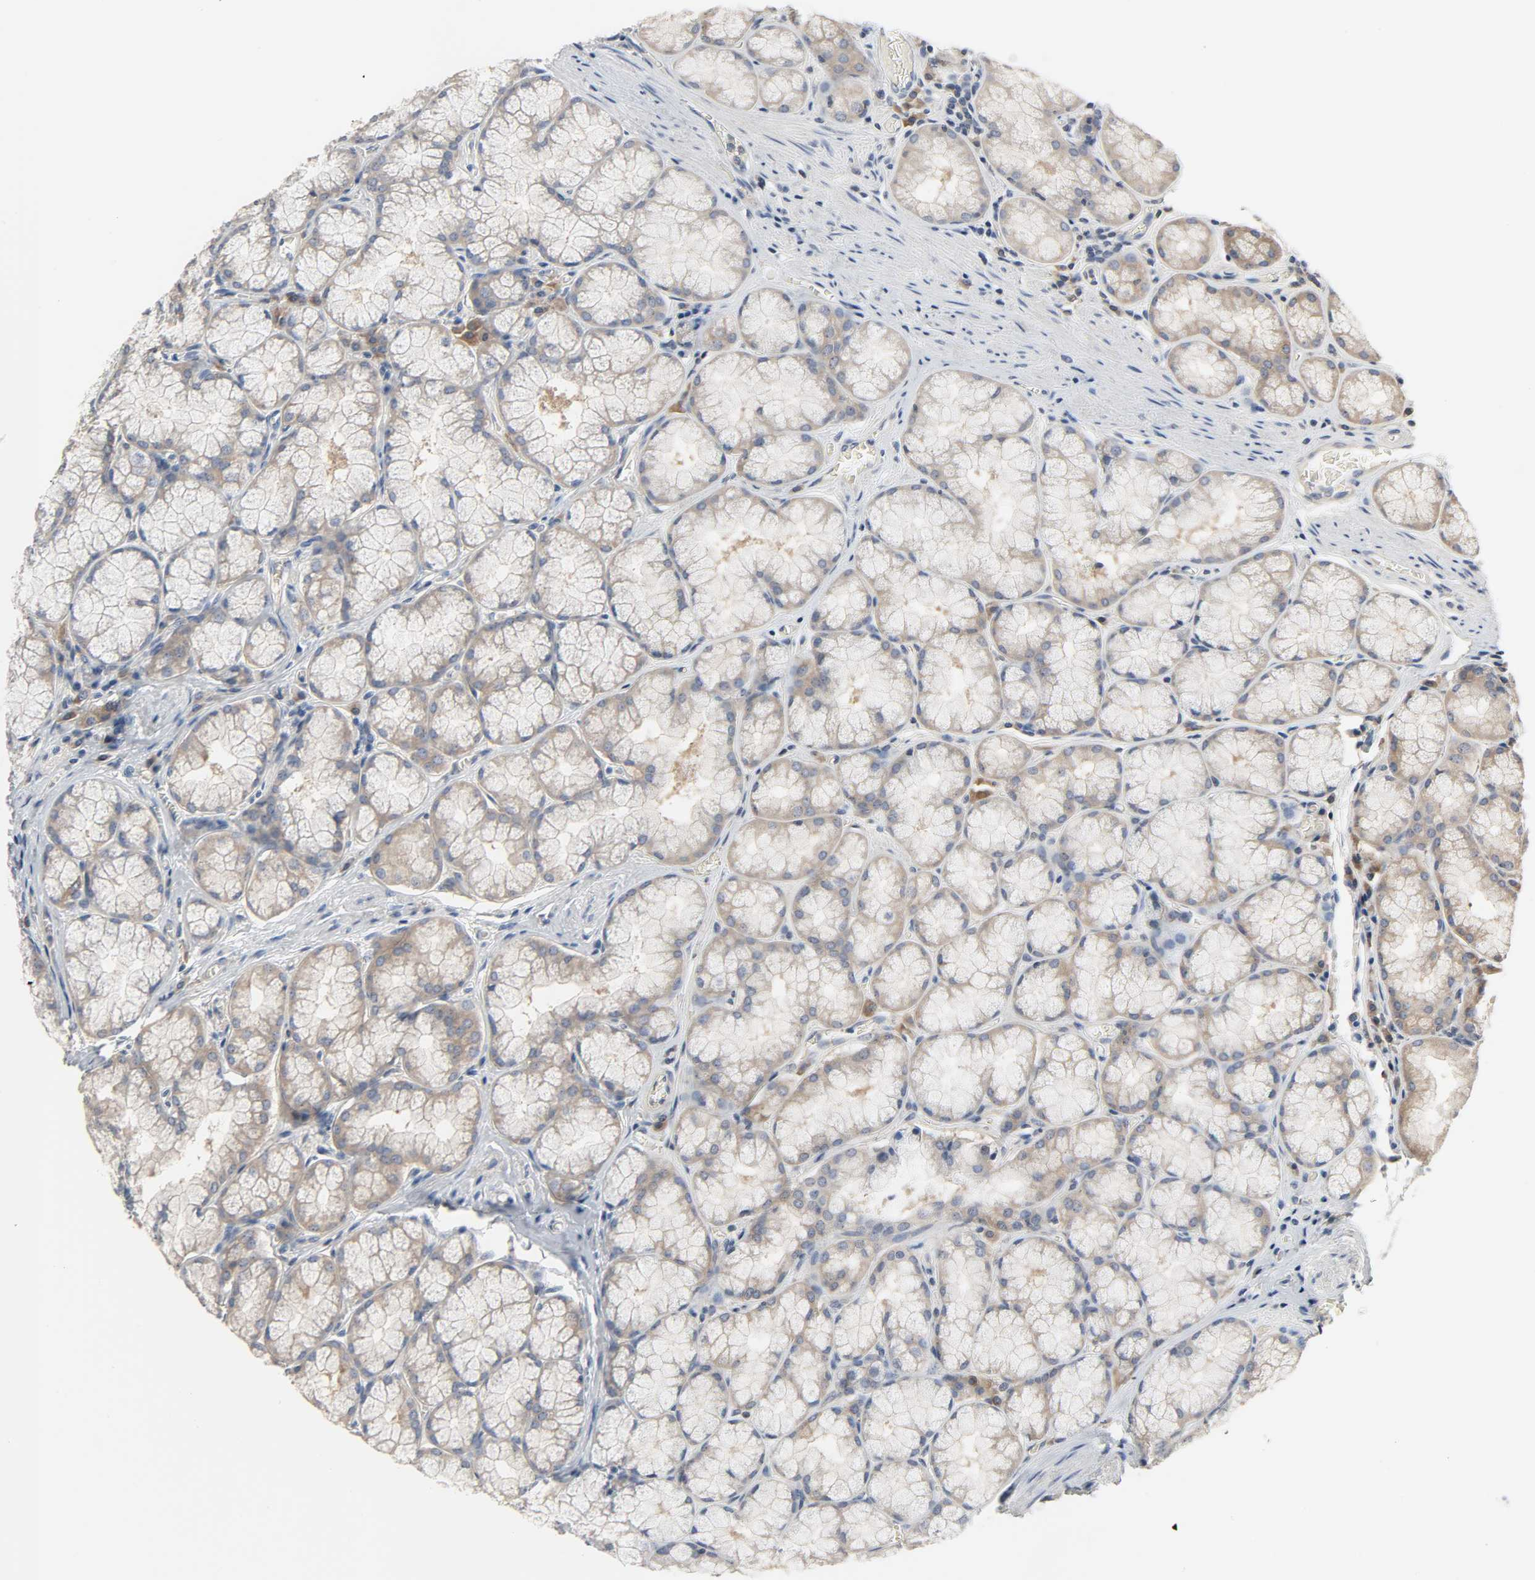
{"staining": {"intensity": "moderate", "quantity": ">75%", "location": "cytoplasmic/membranous"}, "tissue": "stomach", "cell_type": "Glandular cells", "image_type": "normal", "snomed": [{"axis": "morphology", "description": "Normal tissue, NOS"}, {"axis": "topography", "description": "Stomach, lower"}], "caption": "A photomicrograph of human stomach stained for a protein shows moderate cytoplasmic/membranous brown staining in glandular cells. The protein is stained brown, and the nuclei are stained in blue (DAB (3,3'-diaminobenzidine) IHC with brightfield microscopy, high magnification).", "gene": "PLEKHA2", "patient": {"sex": "male", "age": 56}}